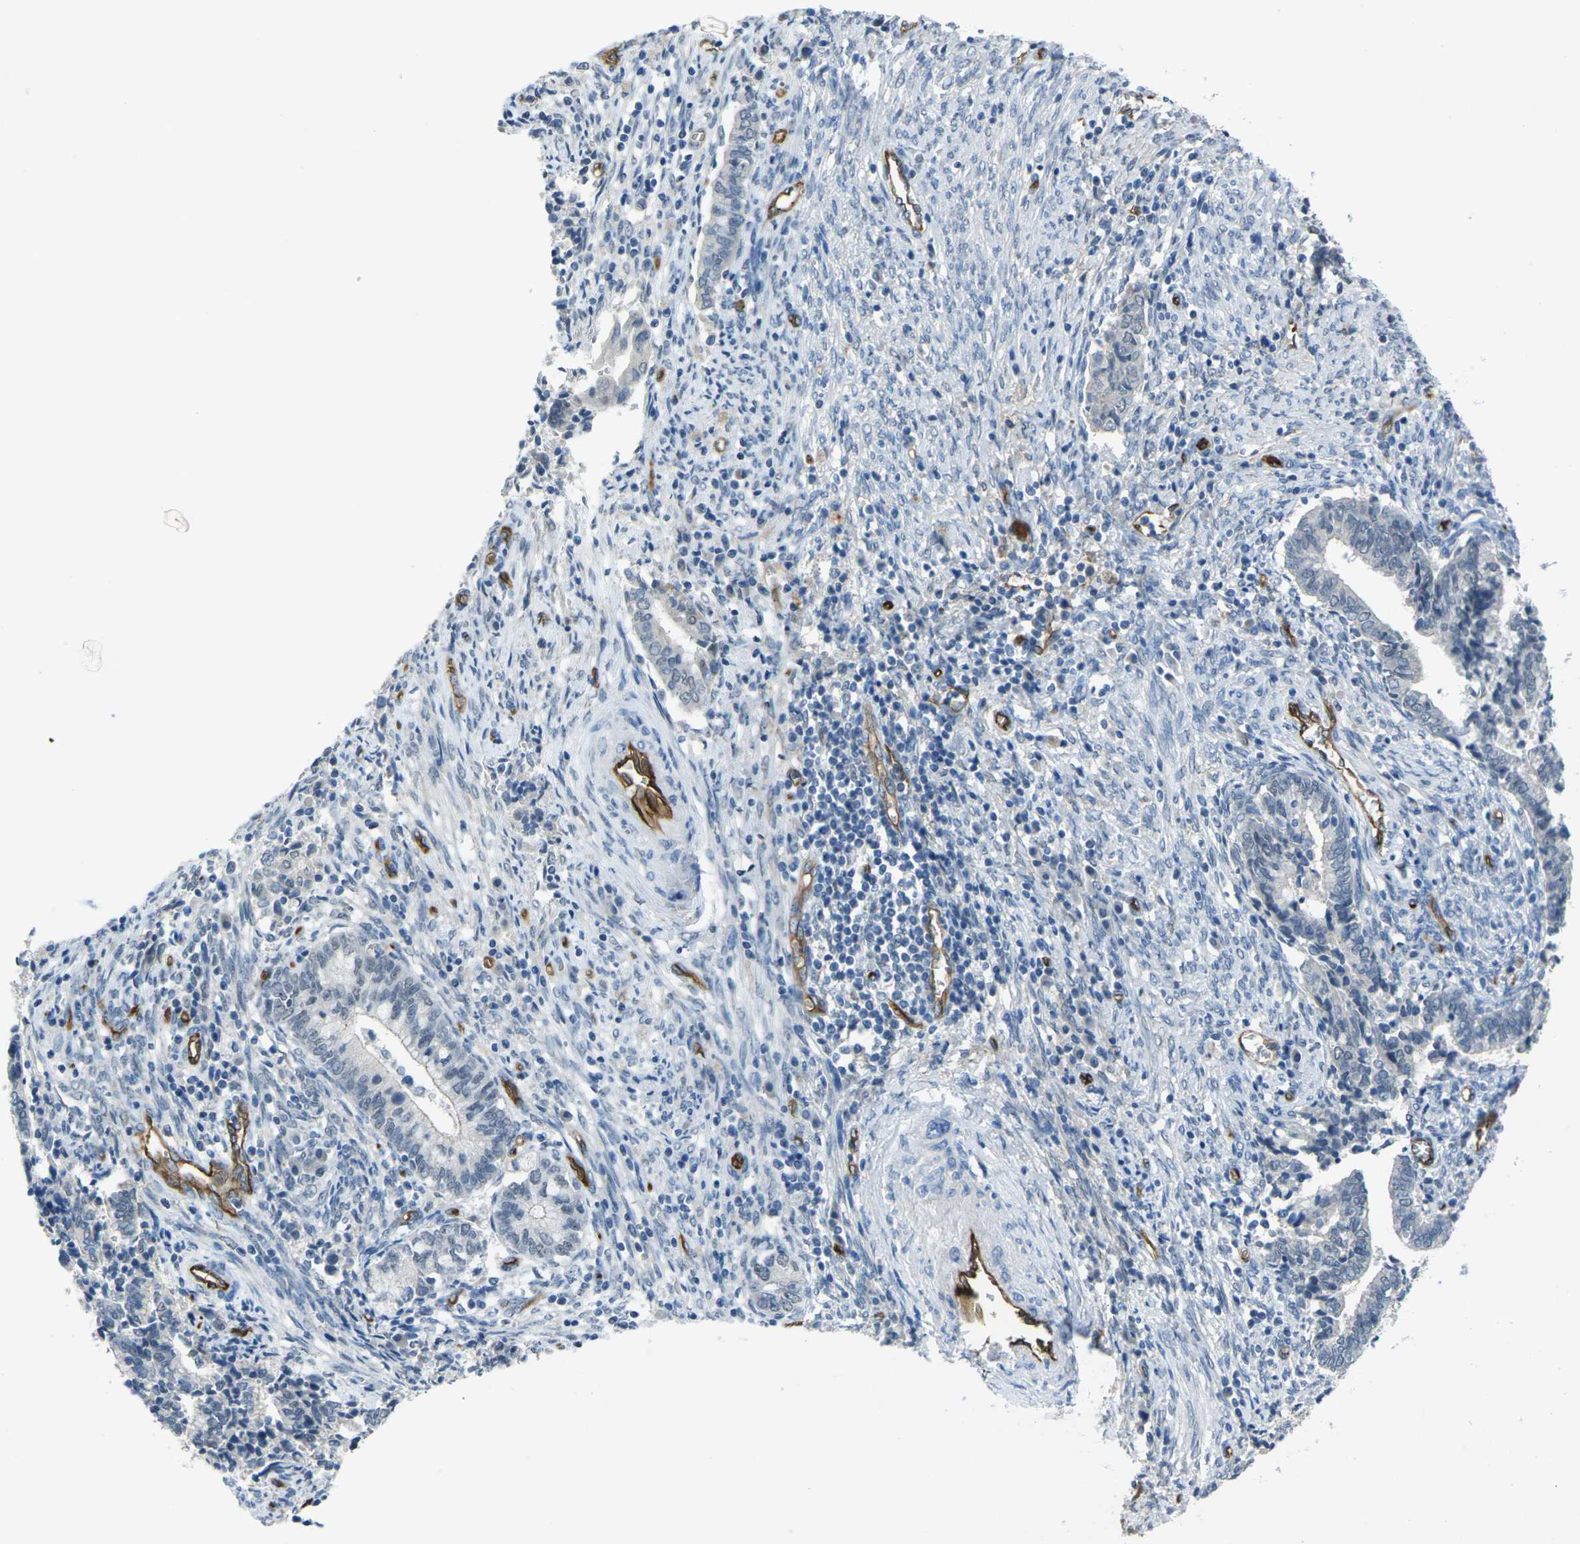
{"staining": {"intensity": "negative", "quantity": "none", "location": "none"}, "tissue": "cervical cancer", "cell_type": "Tumor cells", "image_type": "cancer", "snomed": [{"axis": "morphology", "description": "Adenocarcinoma, NOS"}, {"axis": "topography", "description": "Cervix"}], "caption": "Tumor cells show no significant positivity in adenocarcinoma (cervical).", "gene": "HSPA12B", "patient": {"sex": "female", "age": 44}}